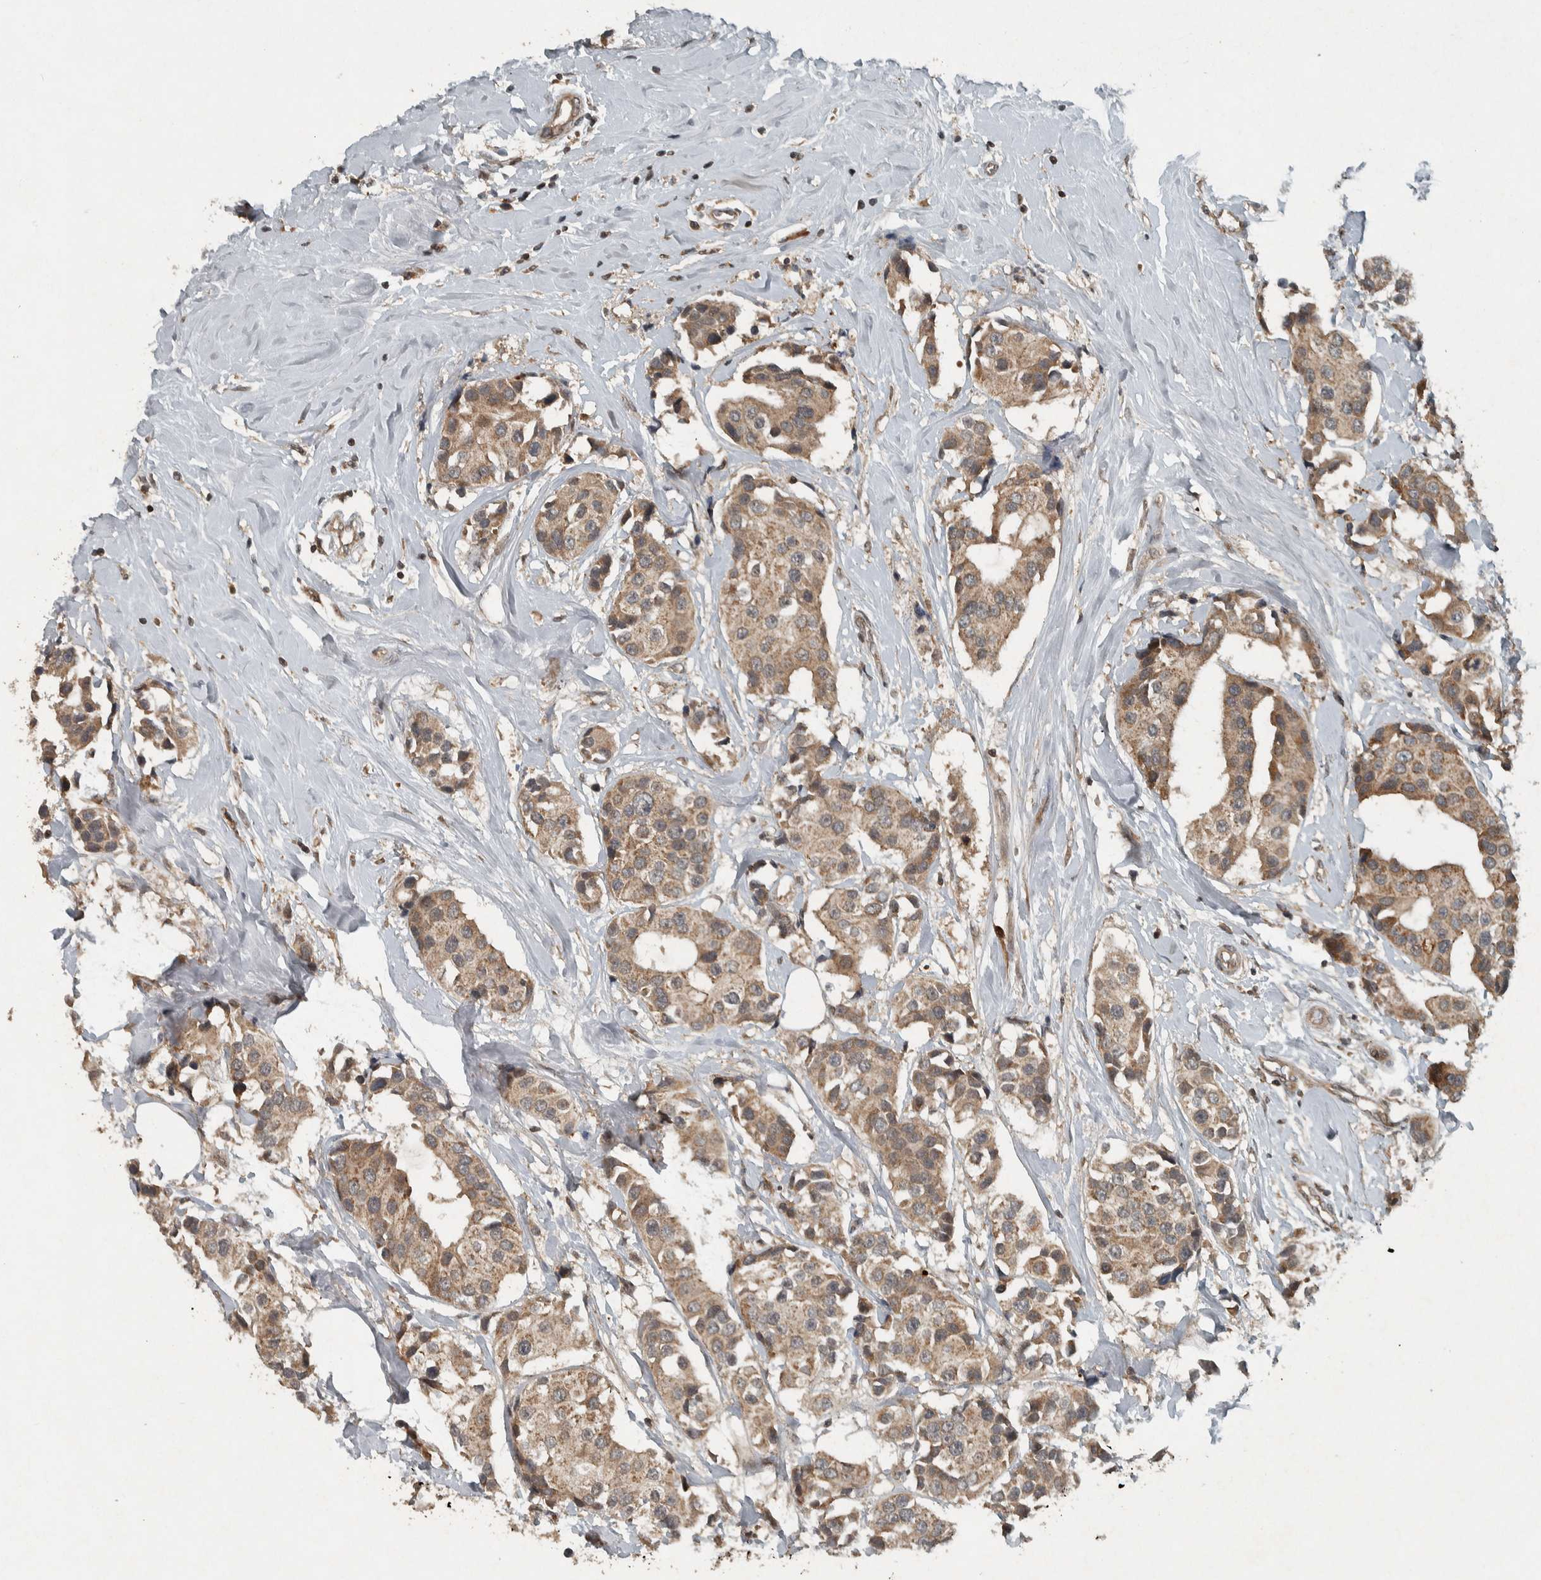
{"staining": {"intensity": "moderate", "quantity": ">75%", "location": "cytoplasmic/membranous"}, "tissue": "breast cancer", "cell_type": "Tumor cells", "image_type": "cancer", "snomed": [{"axis": "morphology", "description": "Normal tissue, NOS"}, {"axis": "morphology", "description": "Duct carcinoma"}, {"axis": "topography", "description": "Breast"}], "caption": "This image demonstrates intraductal carcinoma (breast) stained with immunohistochemistry (IHC) to label a protein in brown. The cytoplasmic/membranous of tumor cells show moderate positivity for the protein. Nuclei are counter-stained blue.", "gene": "KIFAP3", "patient": {"sex": "female", "age": 39}}